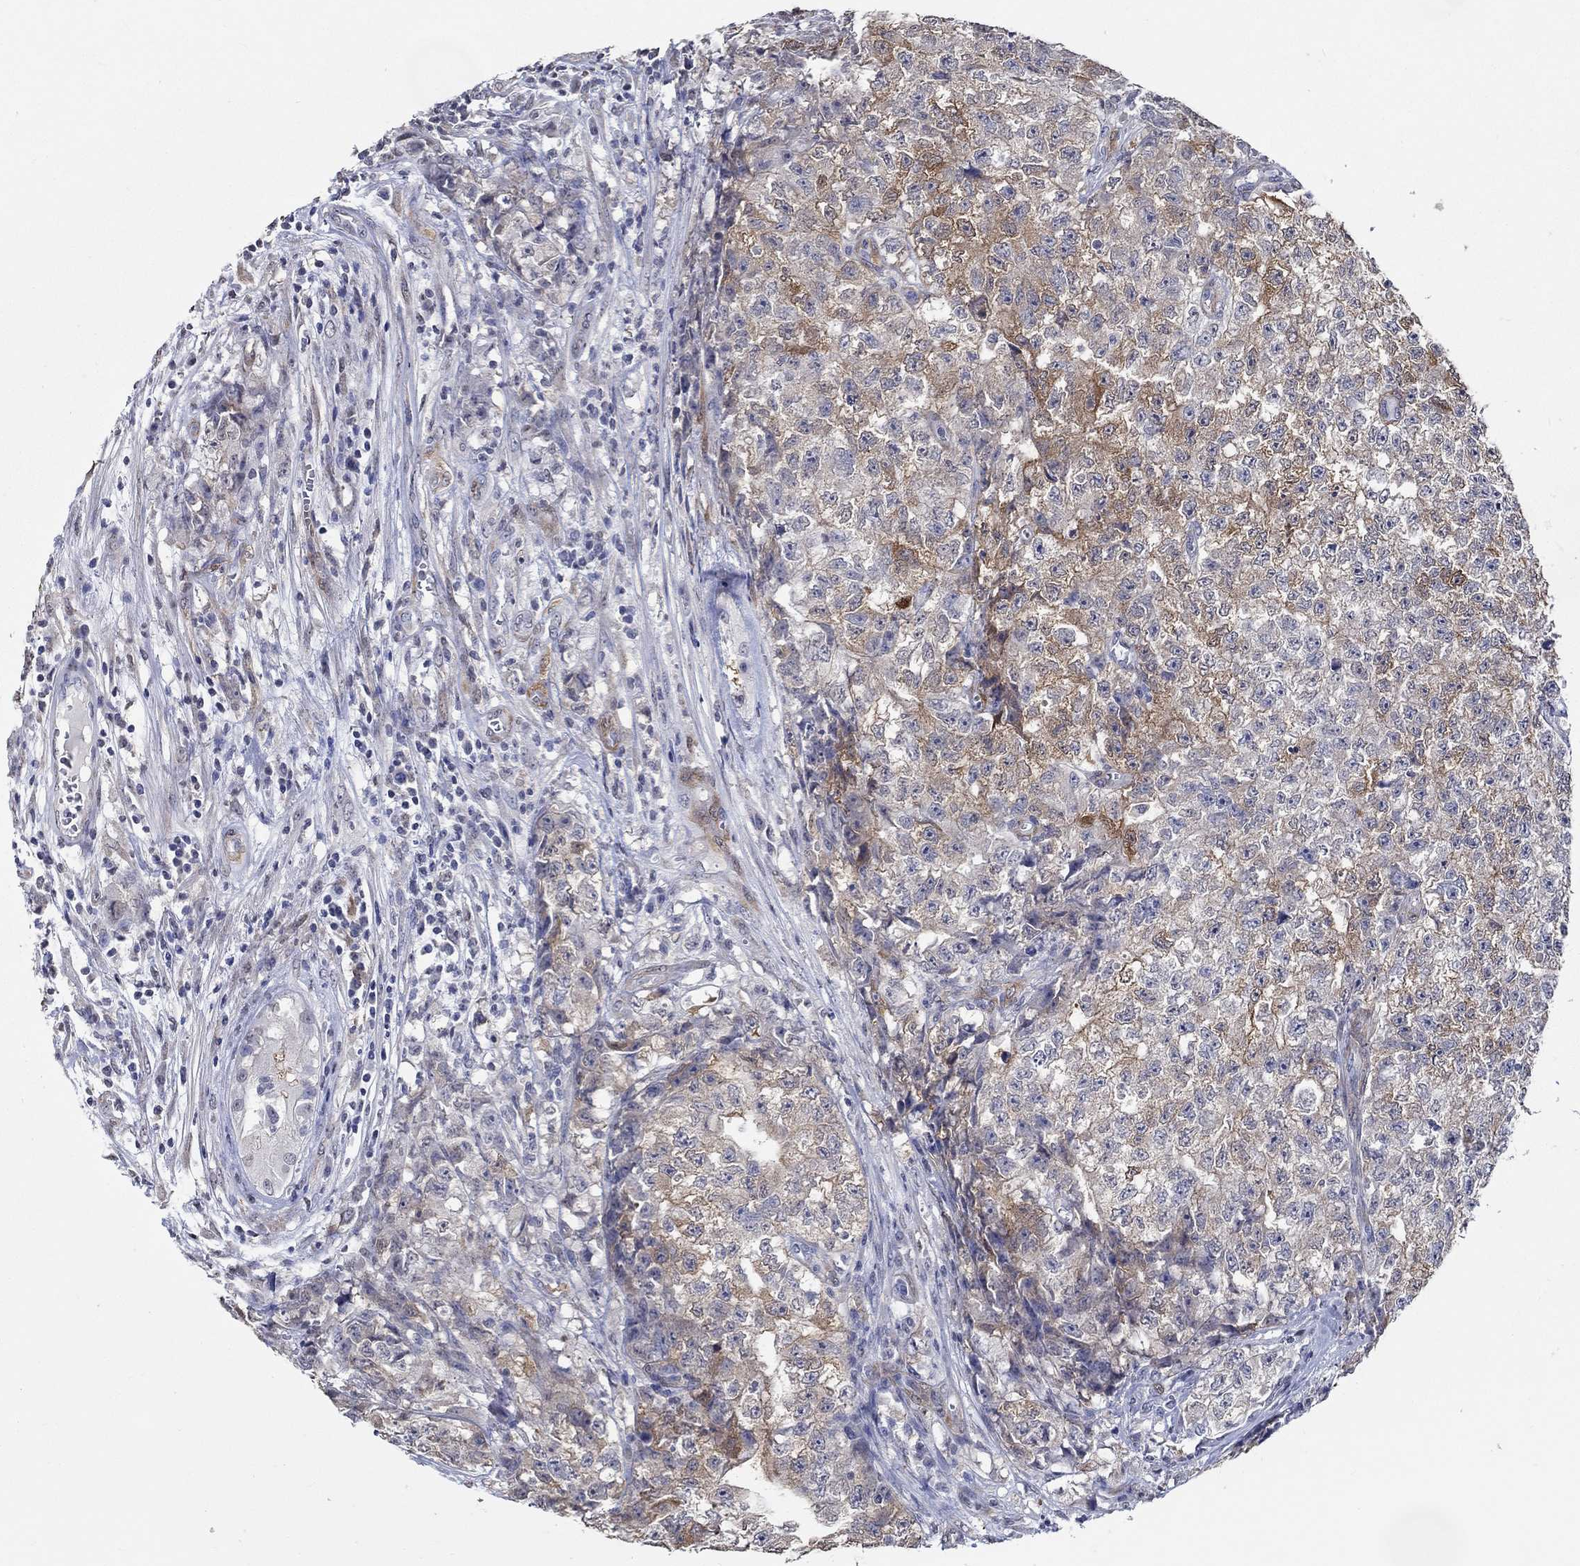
{"staining": {"intensity": "moderate", "quantity": "25%-75%", "location": "cytoplasmic/membranous"}, "tissue": "testis cancer", "cell_type": "Tumor cells", "image_type": "cancer", "snomed": [{"axis": "morphology", "description": "Seminoma, NOS"}, {"axis": "morphology", "description": "Carcinoma, Embryonal, NOS"}, {"axis": "topography", "description": "Testis"}], "caption": "Seminoma (testis) stained with immunohistochemistry displays moderate cytoplasmic/membranous expression in approximately 25%-75% of tumor cells.", "gene": "PDE1B", "patient": {"sex": "male", "age": 22}}